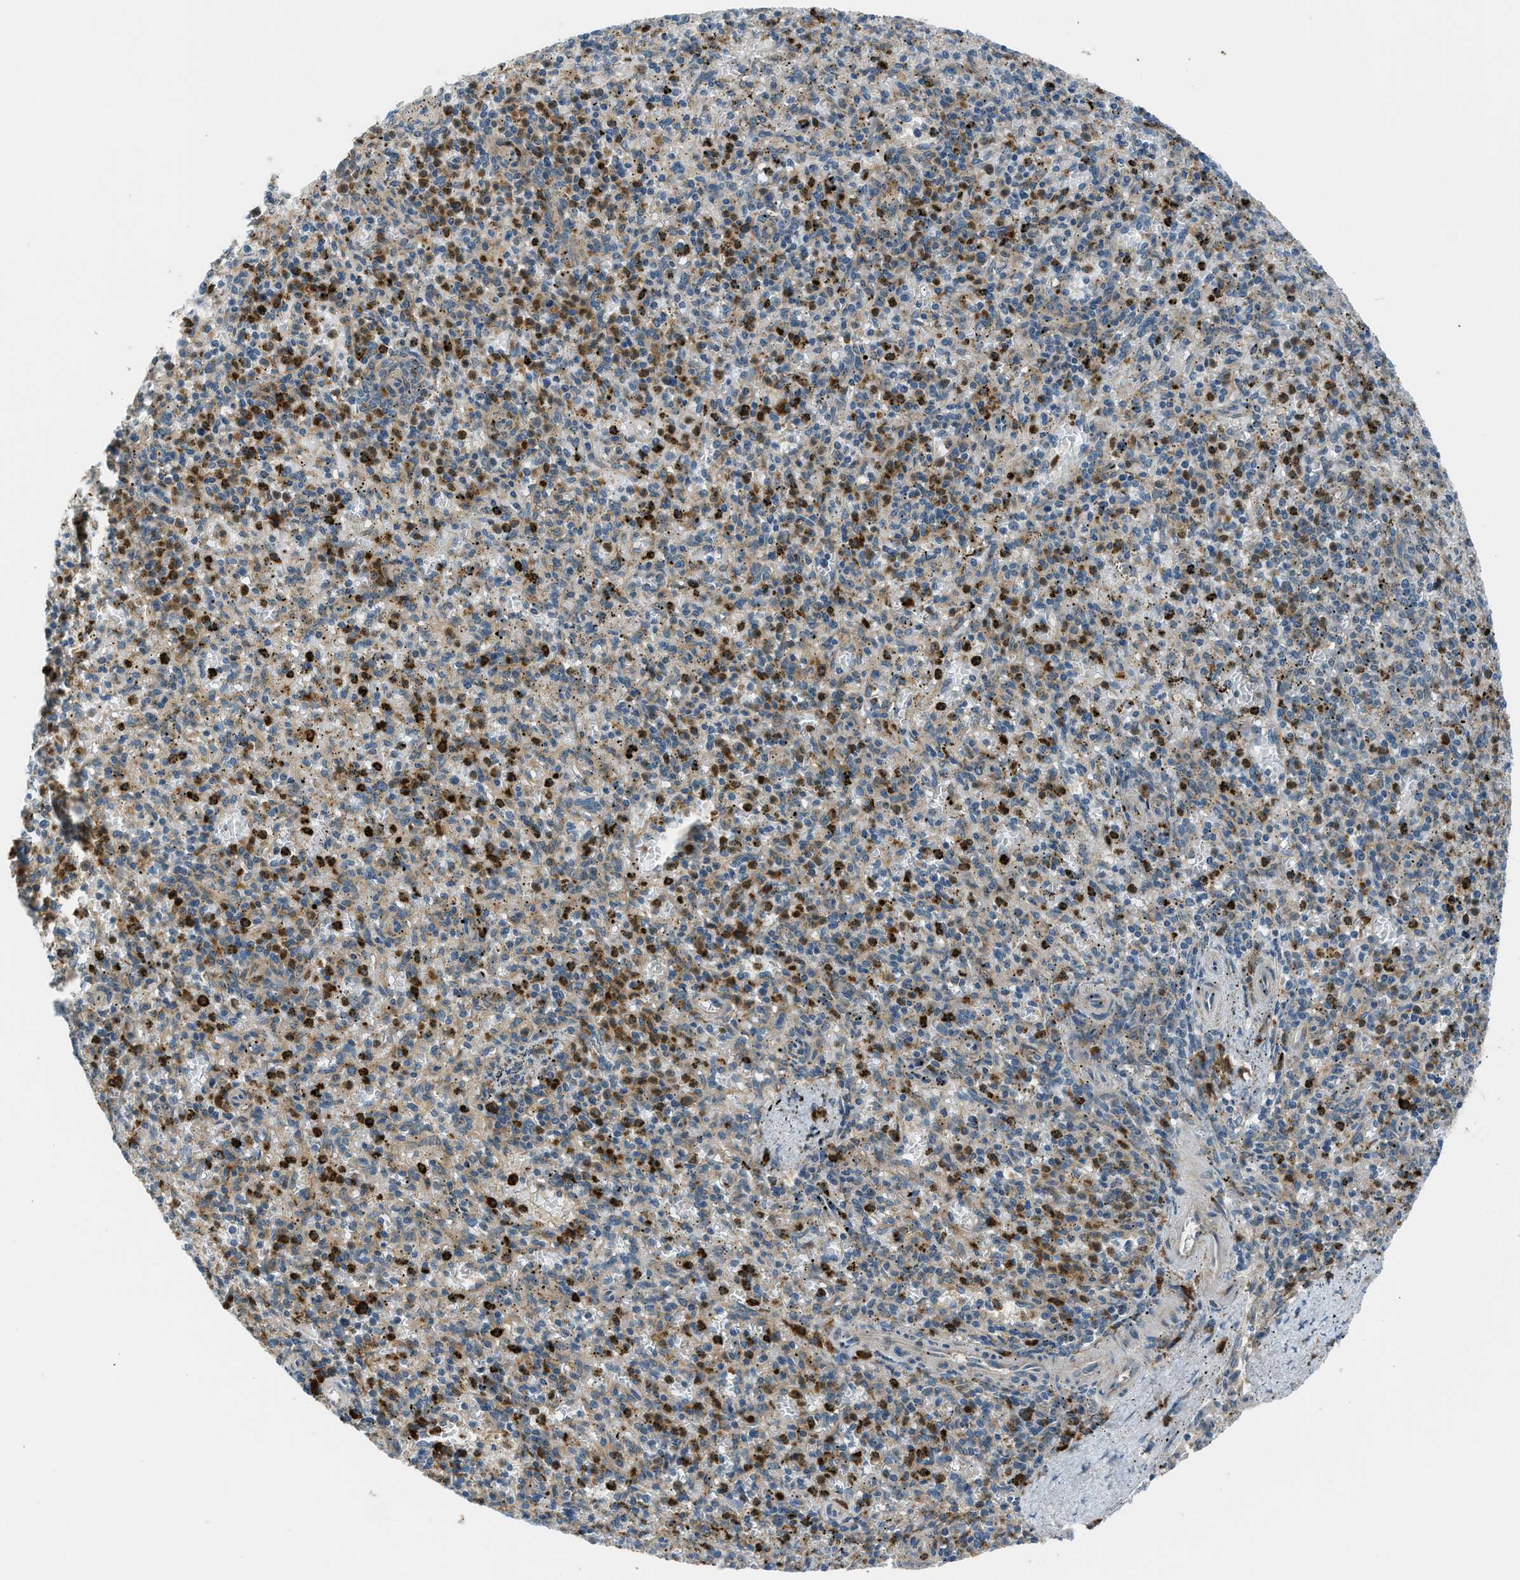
{"staining": {"intensity": "moderate", "quantity": "25%-75%", "location": "cytoplasmic/membranous"}, "tissue": "spleen", "cell_type": "Cells in red pulp", "image_type": "normal", "snomed": [{"axis": "morphology", "description": "Normal tissue, NOS"}, {"axis": "topography", "description": "Spleen"}], "caption": "IHC image of normal spleen: spleen stained using immunohistochemistry (IHC) displays medium levels of moderate protein expression localized specifically in the cytoplasmic/membranous of cells in red pulp, appearing as a cytoplasmic/membranous brown color.", "gene": "EDARADD", "patient": {"sex": "male", "age": 72}}